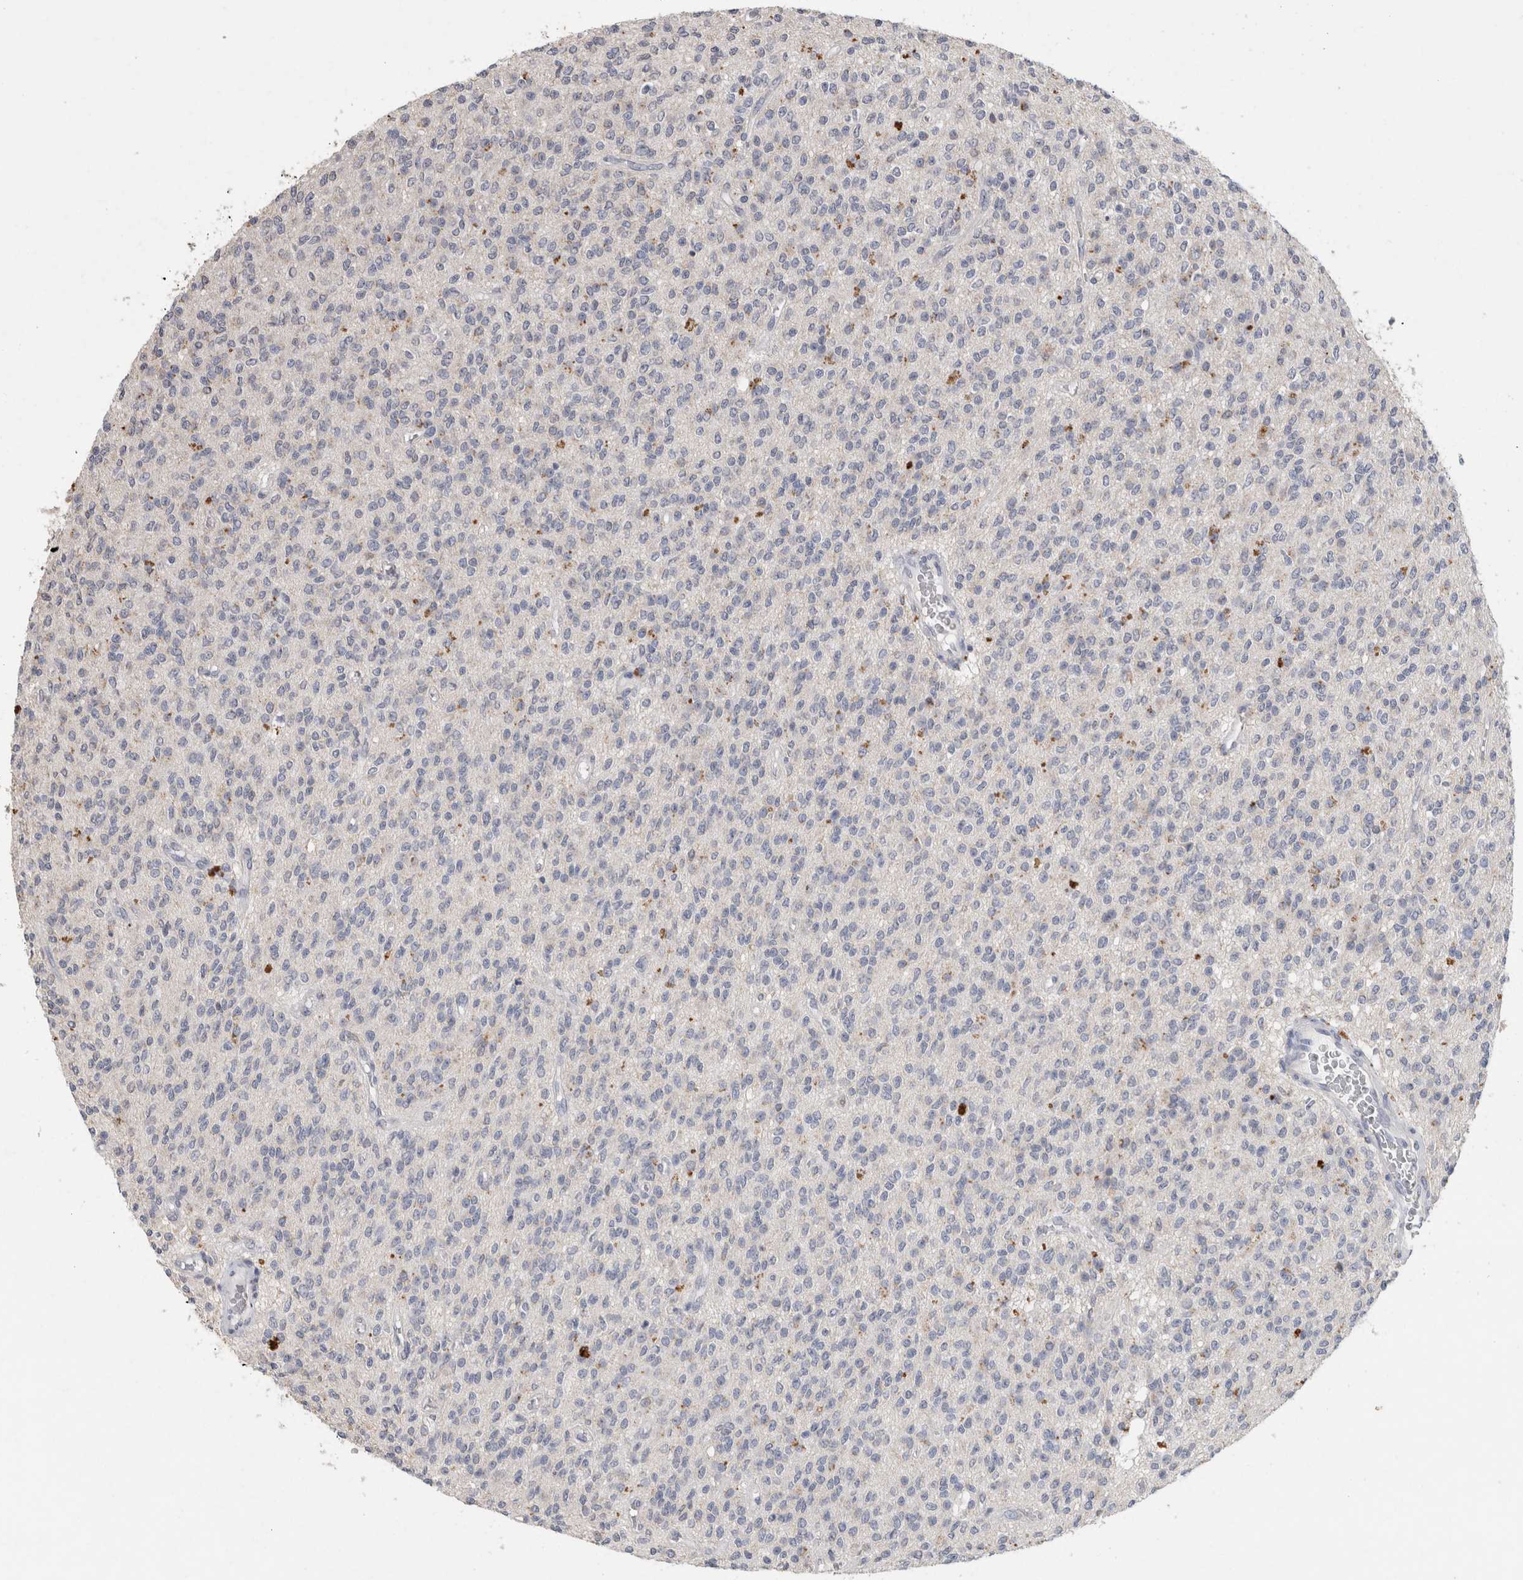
{"staining": {"intensity": "negative", "quantity": "none", "location": "none"}, "tissue": "glioma", "cell_type": "Tumor cells", "image_type": "cancer", "snomed": [{"axis": "morphology", "description": "Glioma, malignant, High grade"}, {"axis": "topography", "description": "Brain"}], "caption": "There is no significant positivity in tumor cells of glioma.", "gene": "CNTFR", "patient": {"sex": "male", "age": 34}}